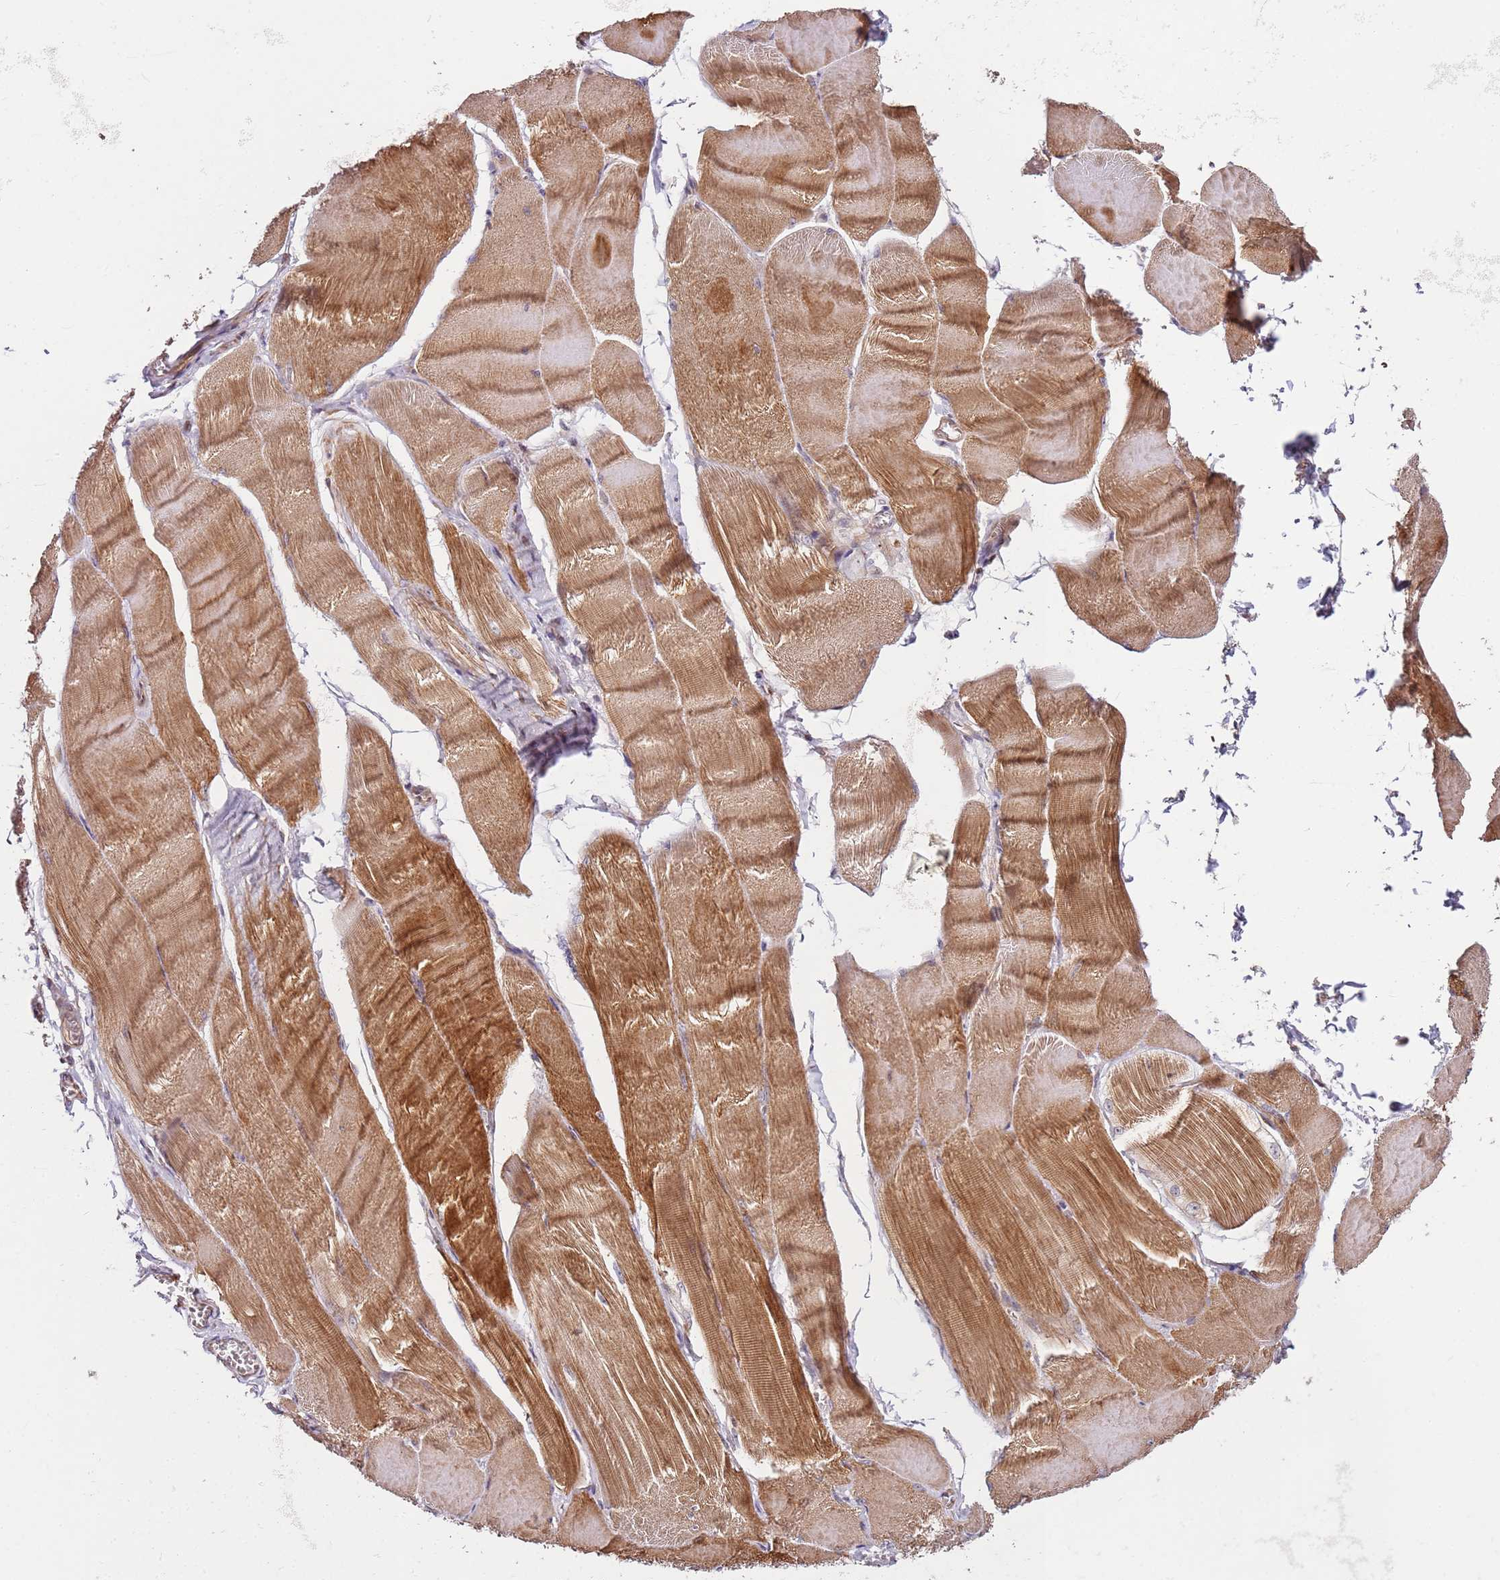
{"staining": {"intensity": "moderate", "quantity": ">75%", "location": "cytoplasmic/membranous"}, "tissue": "skeletal muscle", "cell_type": "Myocytes", "image_type": "normal", "snomed": [{"axis": "morphology", "description": "Normal tissue, NOS"}, {"axis": "morphology", "description": "Basal cell carcinoma"}, {"axis": "topography", "description": "Skeletal muscle"}], "caption": "About >75% of myocytes in unremarkable skeletal muscle exhibit moderate cytoplasmic/membranous protein positivity as visualized by brown immunohistochemical staining.", "gene": "RPS3A", "patient": {"sex": "female", "age": 64}}